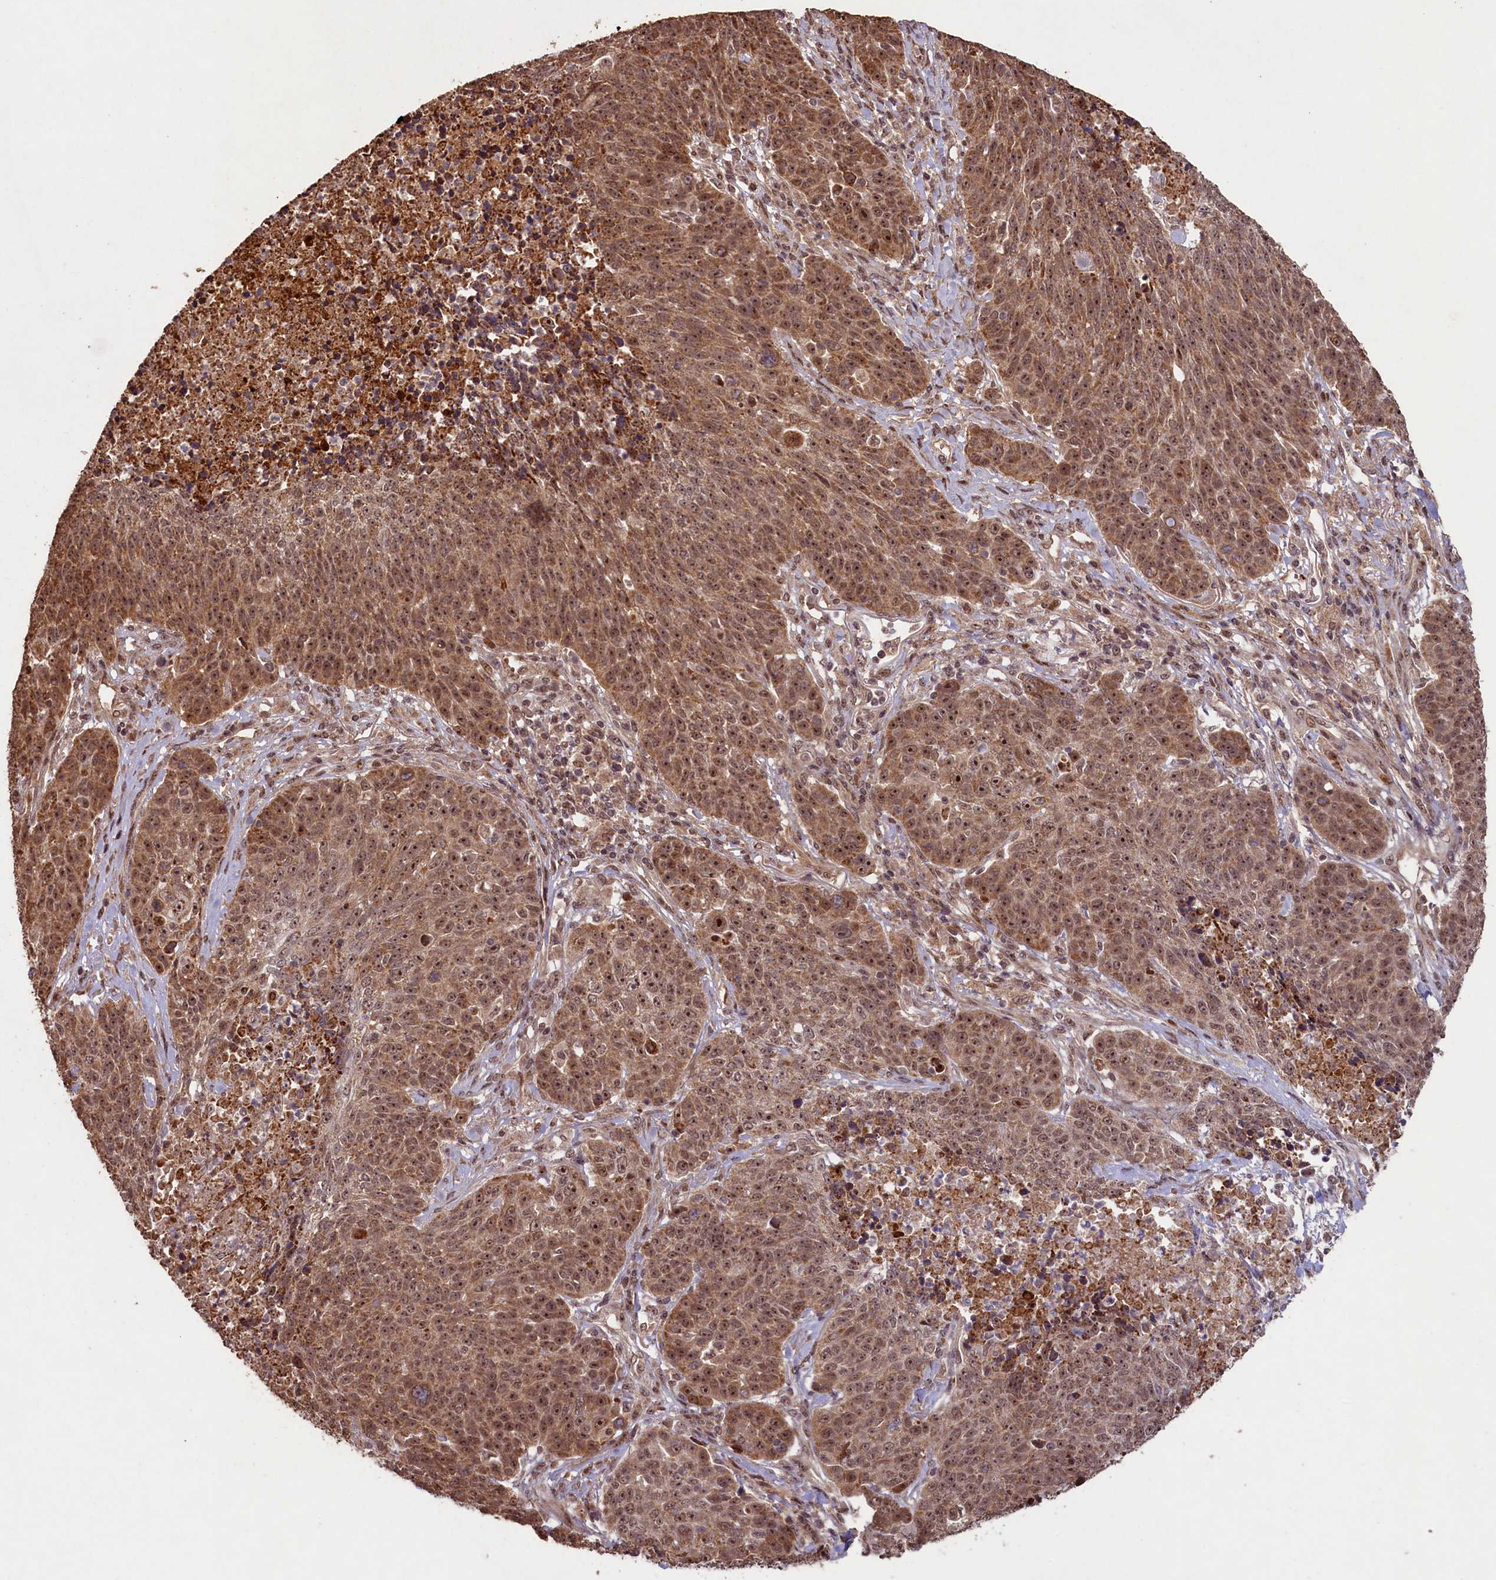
{"staining": {"intensity": "moderate", "quantity": ">75%", "location": "cytoplasmic/membranous,nuclear"}, "tissue": "lung cancer", "cell_type": "Tumor cells", "image_type": "cancer", "snomed": [{"axis": "morphology", "description": "Normal tissue, NOS"}, {"axis": "morphology", "description": "Squamous cell carcinoma, NOS"}, {"axis": "topography", "description": "Lymph node"}, {"axis": "topography", "description": "Lung"}], "caption": "Immunohistochemical staining of human lung cancer (squamous cell carcinoma) reveals moderate cytoplasmic/membranous and nuclear protein positivity in approximately >75% of tumor cells.", "gene": "SHPRH", "patient": {"sex": "male", "age": 66}}